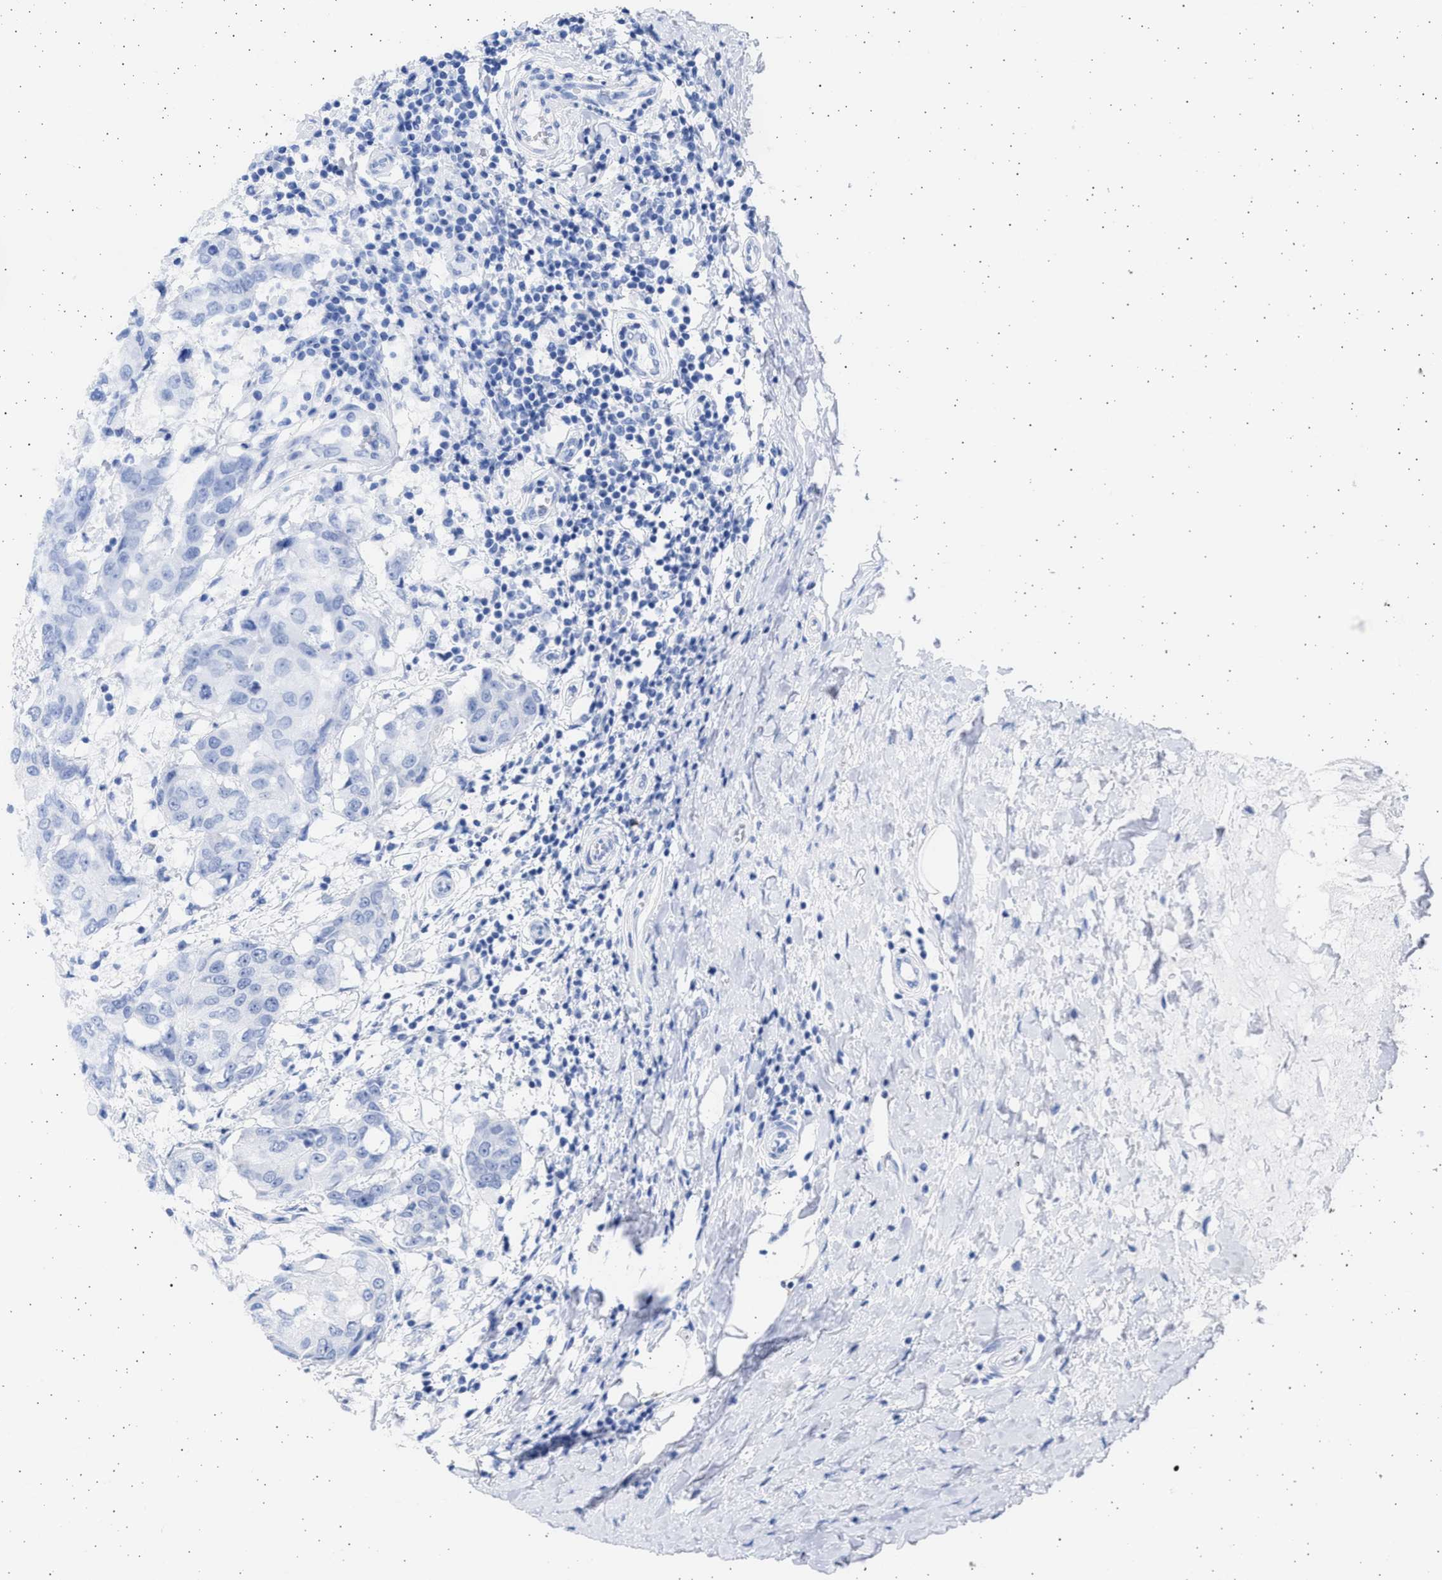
{"staining": {"intensity": "negative", "quantity": "none", "location": "none"}, "tissue": "breast cancer", "cell_type": "Tumor cells", "image_type": "cancer", "snomed": [{"axis": "morphology", "description": "Duct carcinoma"}, {"axis": "topography", "description": "Breast"}], "caption": "Image shows no significant protein staining in tumor cells of breast cancer.", "gene": "ALDOC", "patient": {"sex": "female", "age": 27}}